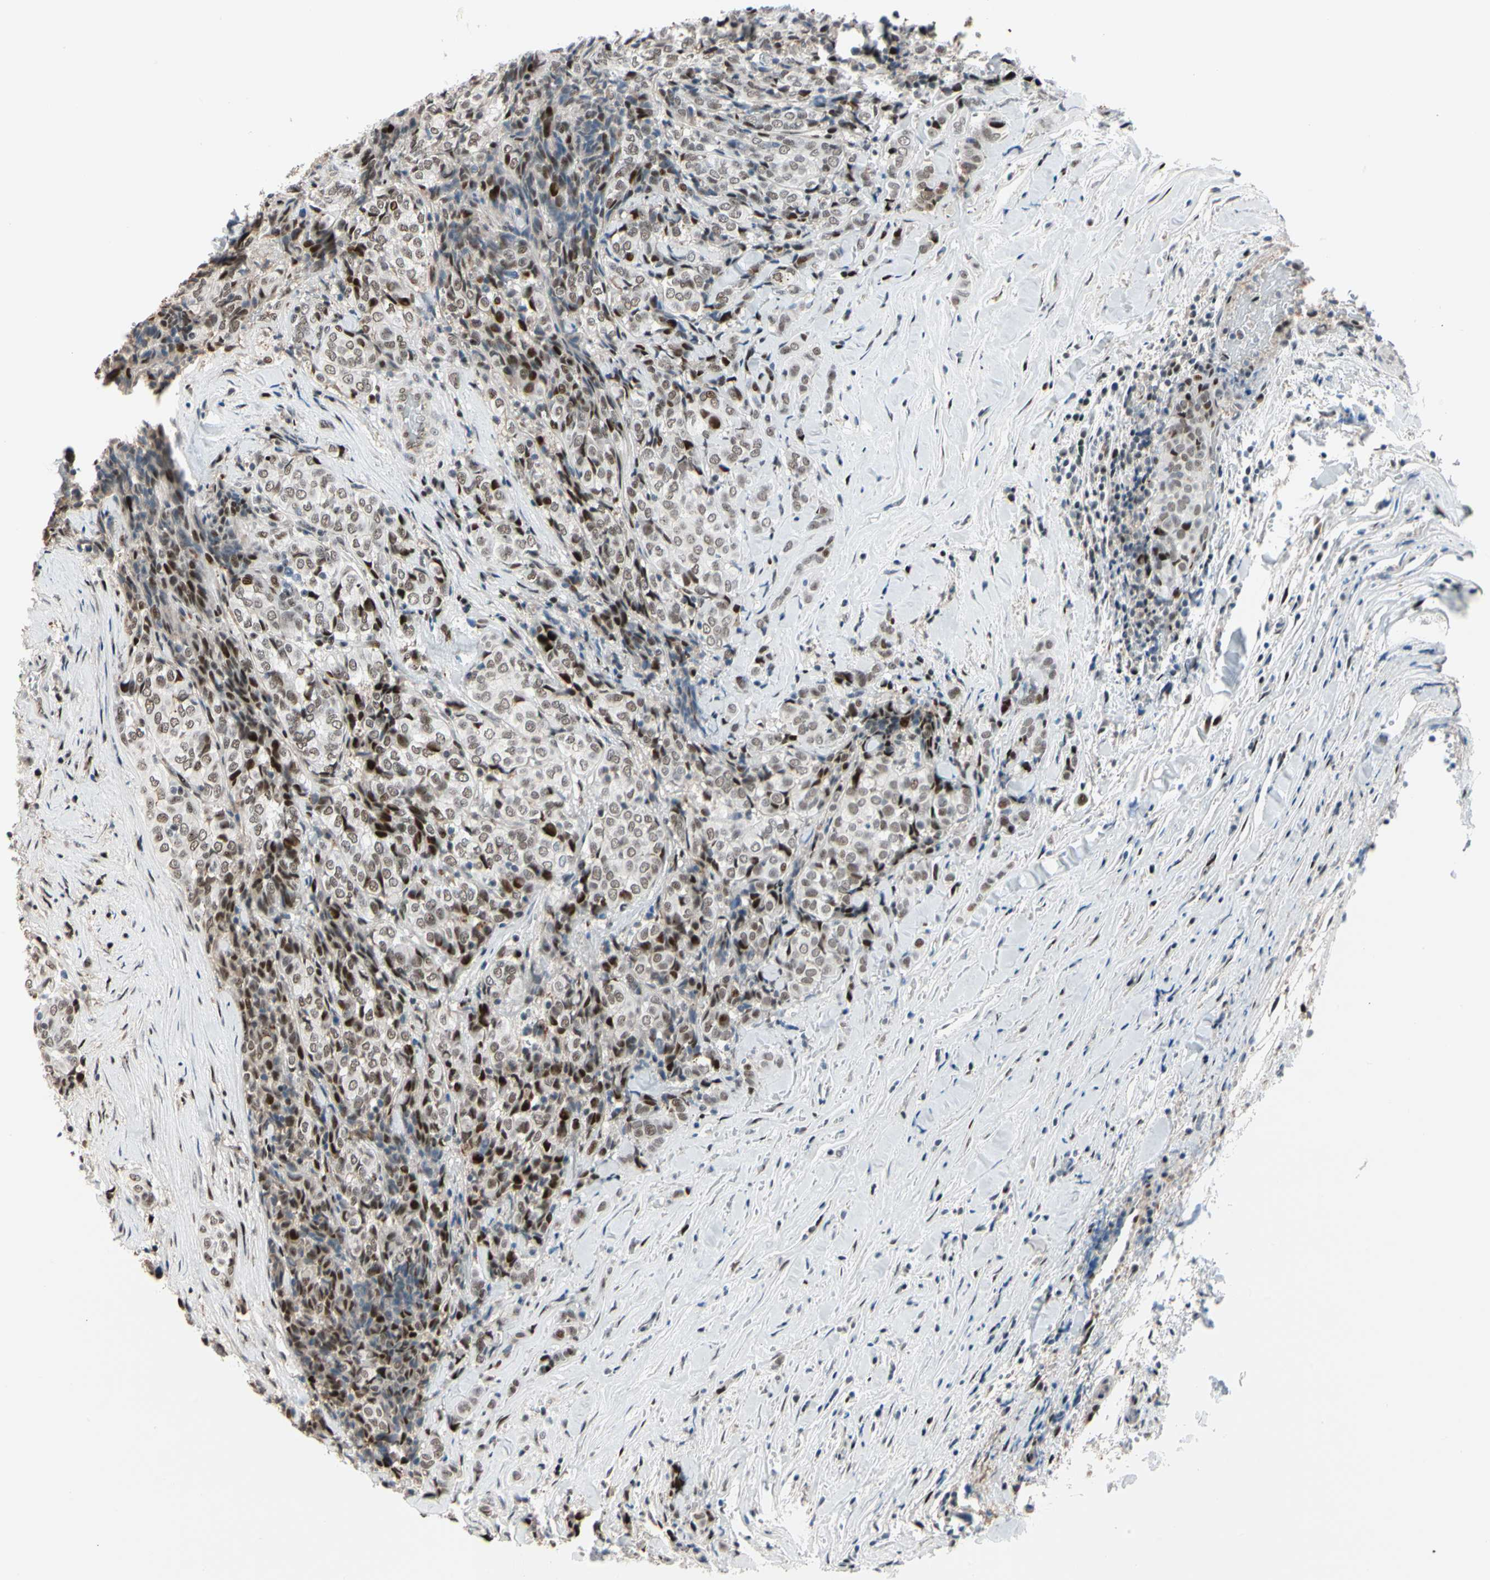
{"staining": {"intensity": "moderate", "quantity": "25%-75%", "location": "nuclear"}, "tissue": "thyroid cancer", "cell_type": "Tumor cells", "image_type": "cancer", "snomed": [{"axis": "morphology", "description": "Normal tissue, NOS"}, {"axis": "morphology", "description": "Papillary adenocarcinoma, NOS"}, {"axis": "topography", "description": "Thyroid gland"}], "caption": "IHC (DAB) staining of human thyroid cancer (papillary adenocarcinoma) demonstrates moderate nuclear protein expression in about 25%-75% of tumor cells.", "gene": "FOXO3", "patient": {"sex": "female", "age": 30}}